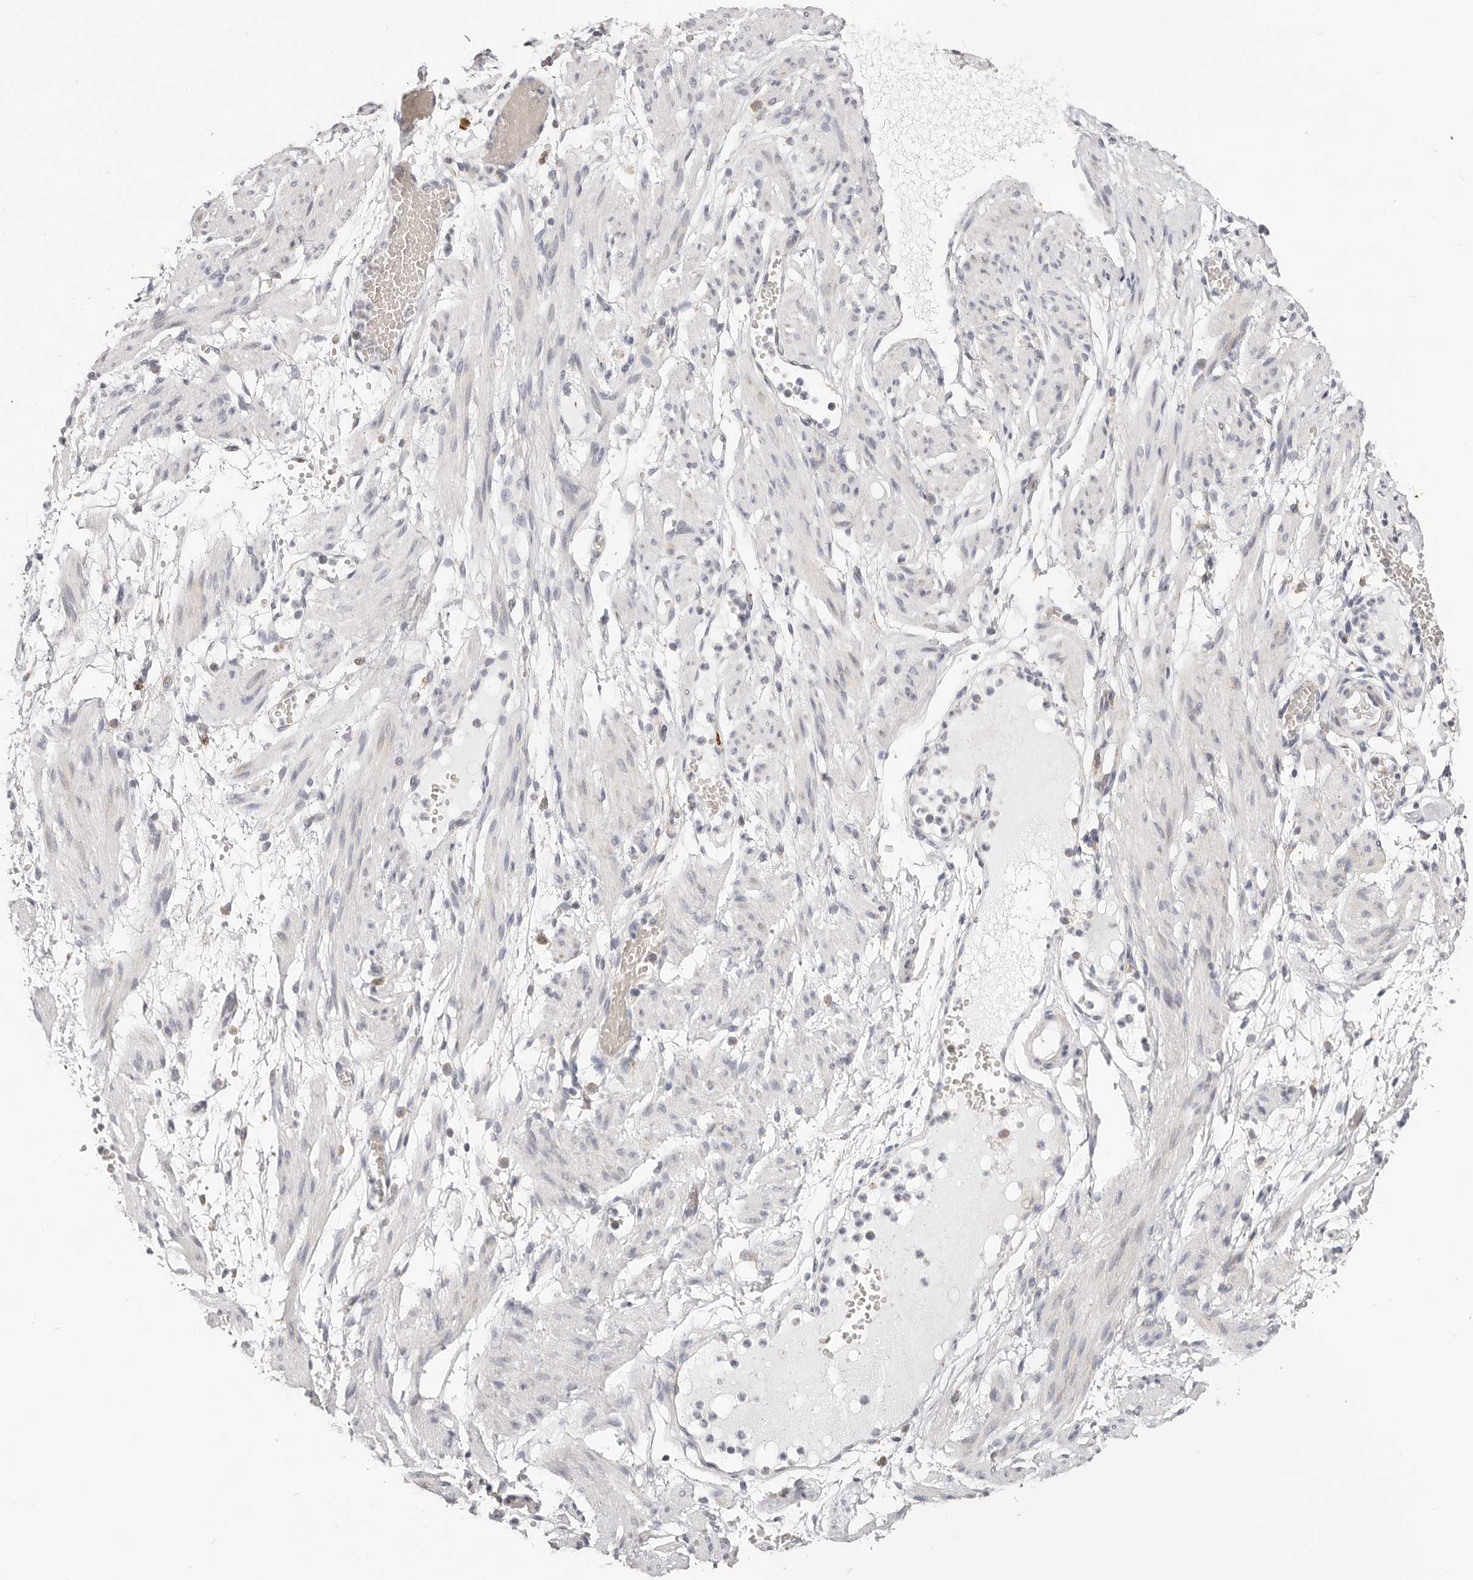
{"staining": {"intensity": "negative", "quantity": "none", "location": "none"}, "tissue": "adipose tissue", "cell_type": "Adipocytes", "image_type": "normal", "snomed": [{"axis": "morphology", "description": "Normal tissue, NOS"}, {"axis": "topography", "description": "Smooth muscle"}, {"axis": "topography", "description": "Peripheral nerve tissue"}], "caption": "High magnification brightfield microscopy of unremarkable adipose tissue stained with DAB (brown) and counterstained with hematoxylin (blue): adipocytes show no significant expression.", "gene": "IL32", "patient": {"sex": "female", "age": 39}}